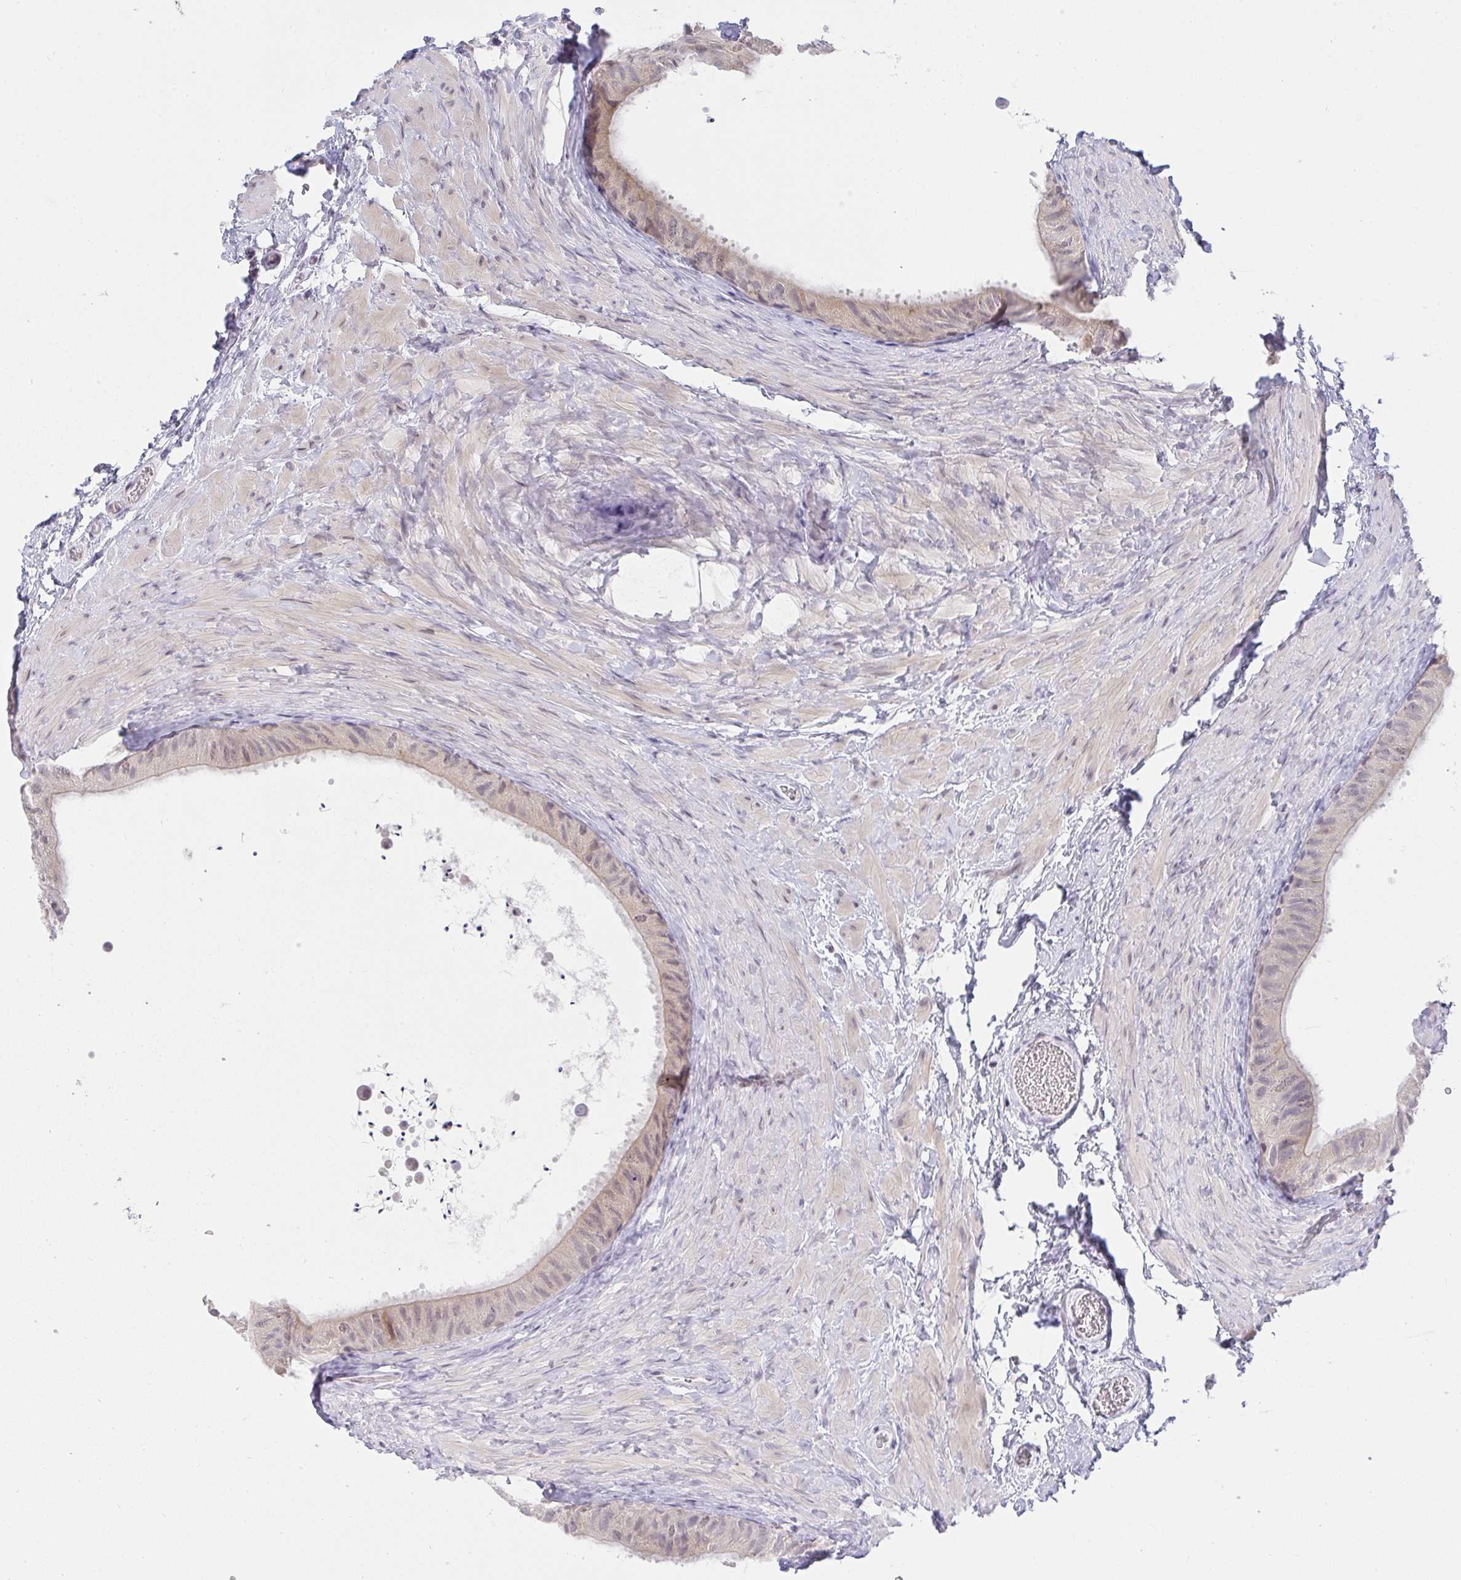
{"staining": {"intensity": "weak", "quantity": "<25%", "location": "cytoplasmic/membranous"}, "tissue": "epididymis", "cell_type": "Glandular cells", "image_type": "normal", "snomed": [{"axis": "morphology", "description": "Normal tissue, NOS"}, {"axis": "topography", "description": "Epididymis, spermatic cord, NOS"}, {"axis": "topography", "description": "Epididymis"}], "caption": "A high-resolution micrograph shows IHC staining of benign epididymis, which demonstrates no significant expression in glandular cells. (DAB immunohistochemistry with hematoxylin counter stain).", "gene": "CACNA1S", "patient": {"sex": "male", "age": 31}}